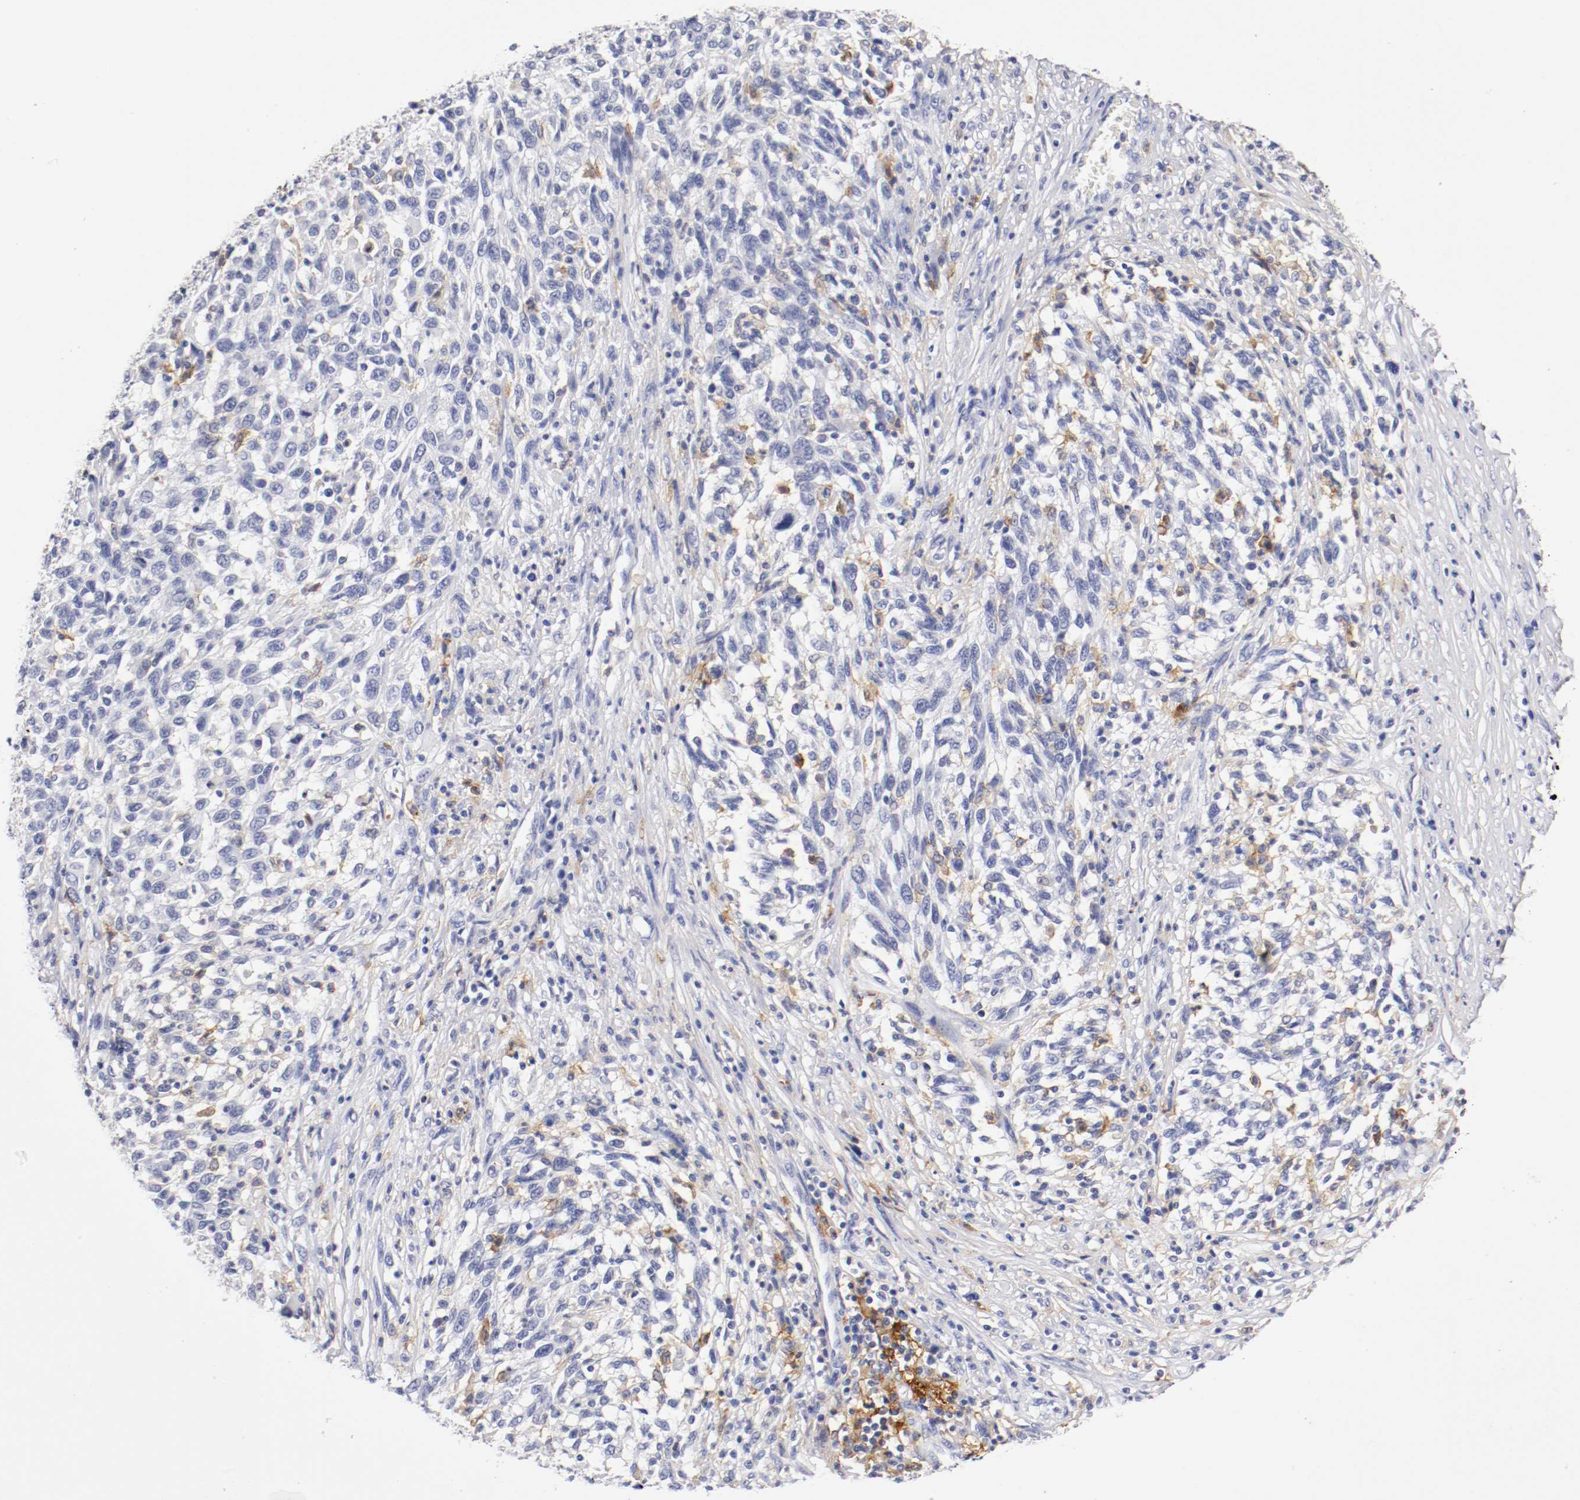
{"staining": {"intensity": "negative", "quantity": "none", "location": "none"}, "tissue": "melanoma", "cell_type": "Tumor cells", "image_type": "cancer", "snomed": [{"axis": "morphology", "description": "Malignant melanoma, Metastatic site"}, {"axis": "topography", "description": "Lymph node"}], "caption": "This micrograph is of melanoma stained with IHC to label a protein in brown with the nuclei are counter-stained blue. There is no positivity in tumor cells.", "gene": "ITGAX", "patient": {"sex": "male", "age": 61}}